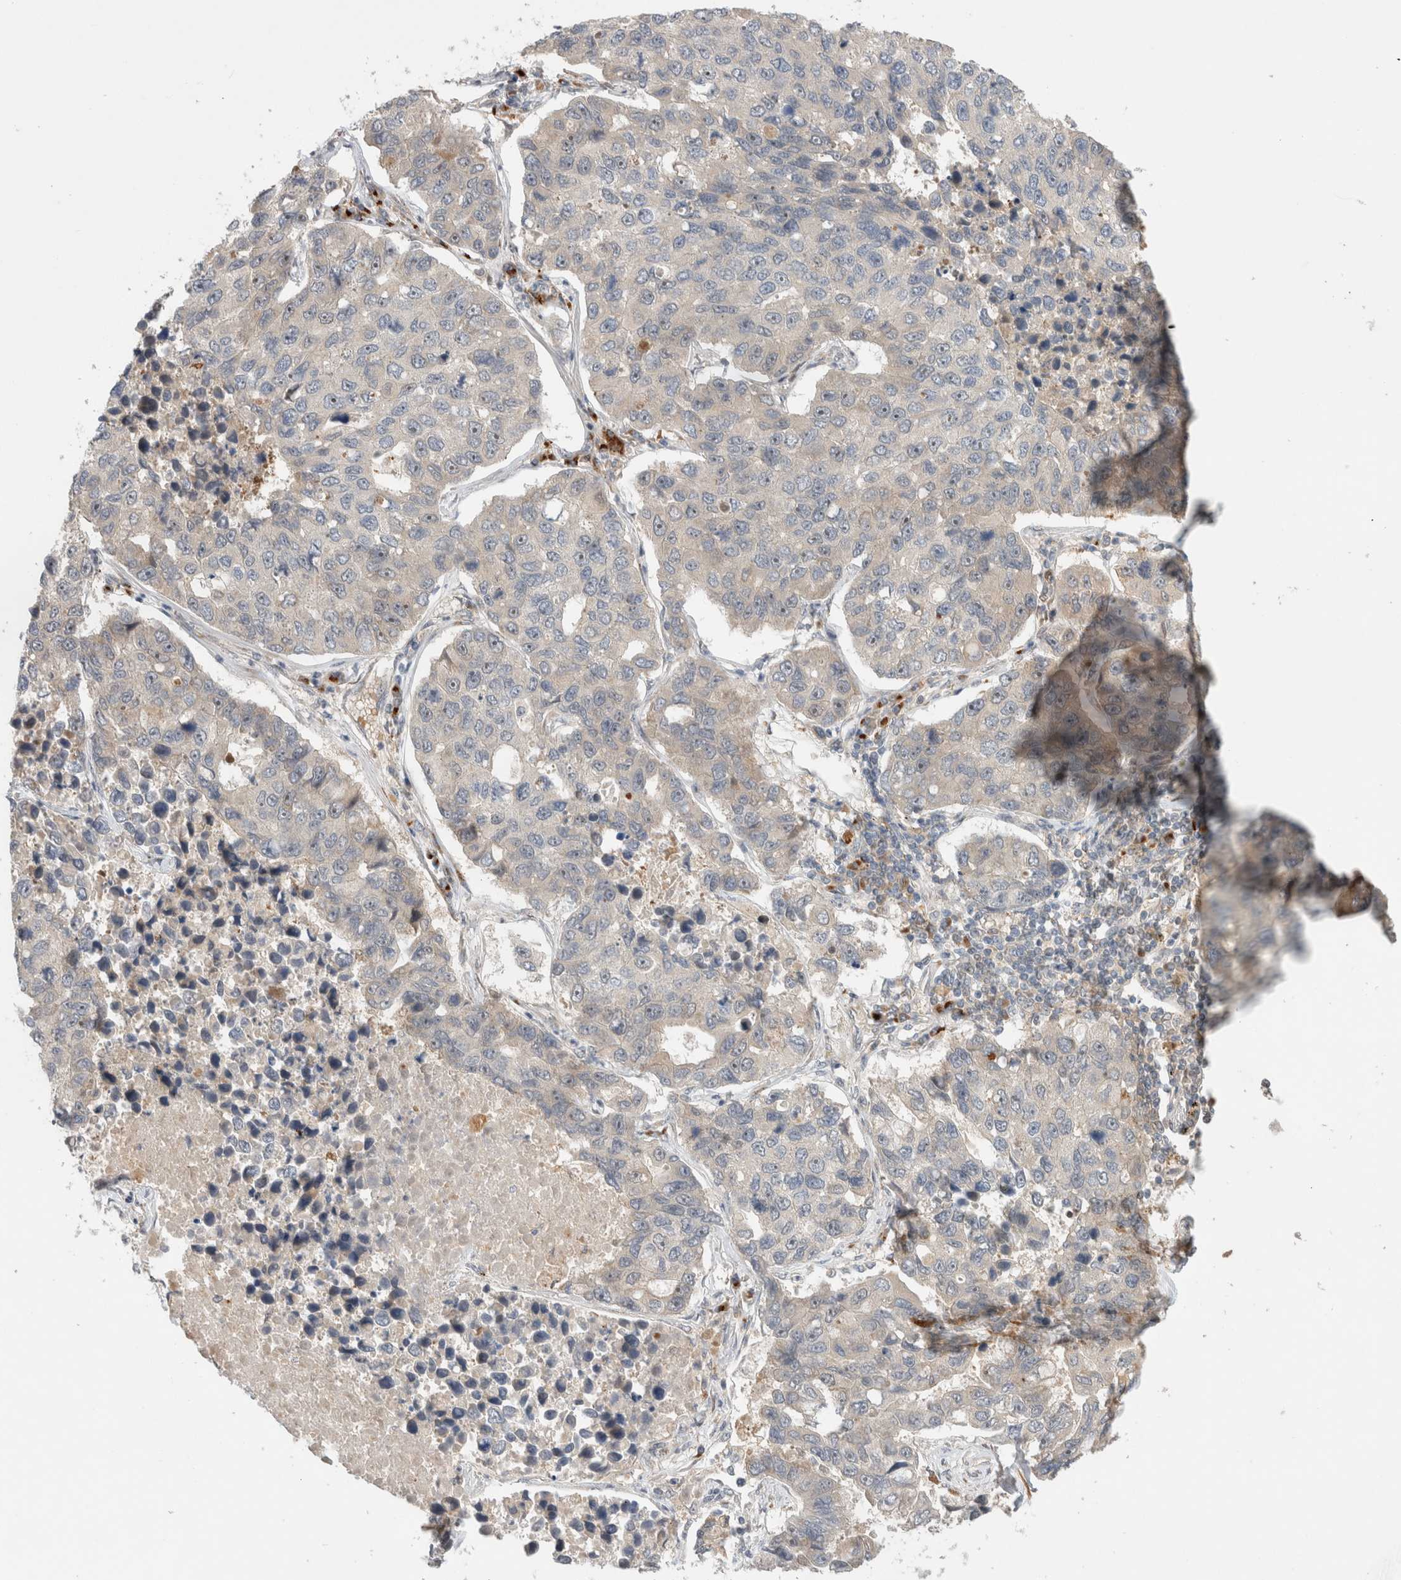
{"staining": {"intensity": "negative", "quantity": "none", "location": "none"}, "tissue": "lung cancer", "cell_type": "Tumor cells", "image_type": "cancer", "snomed": [{"axis": "morphology", "description": "Adenocarcinoma, NOS"}, {"axis": "topography", "description": "Lung"}], "caption": "DAB (3,3'-diaminobenzidine) immunohistochemical staining of human lung cancer (adenocarcinoma) shows no significant expression in tumor cells.", "gene": "OTUD6B", "patient": {"sex": "male", "age": 64}}